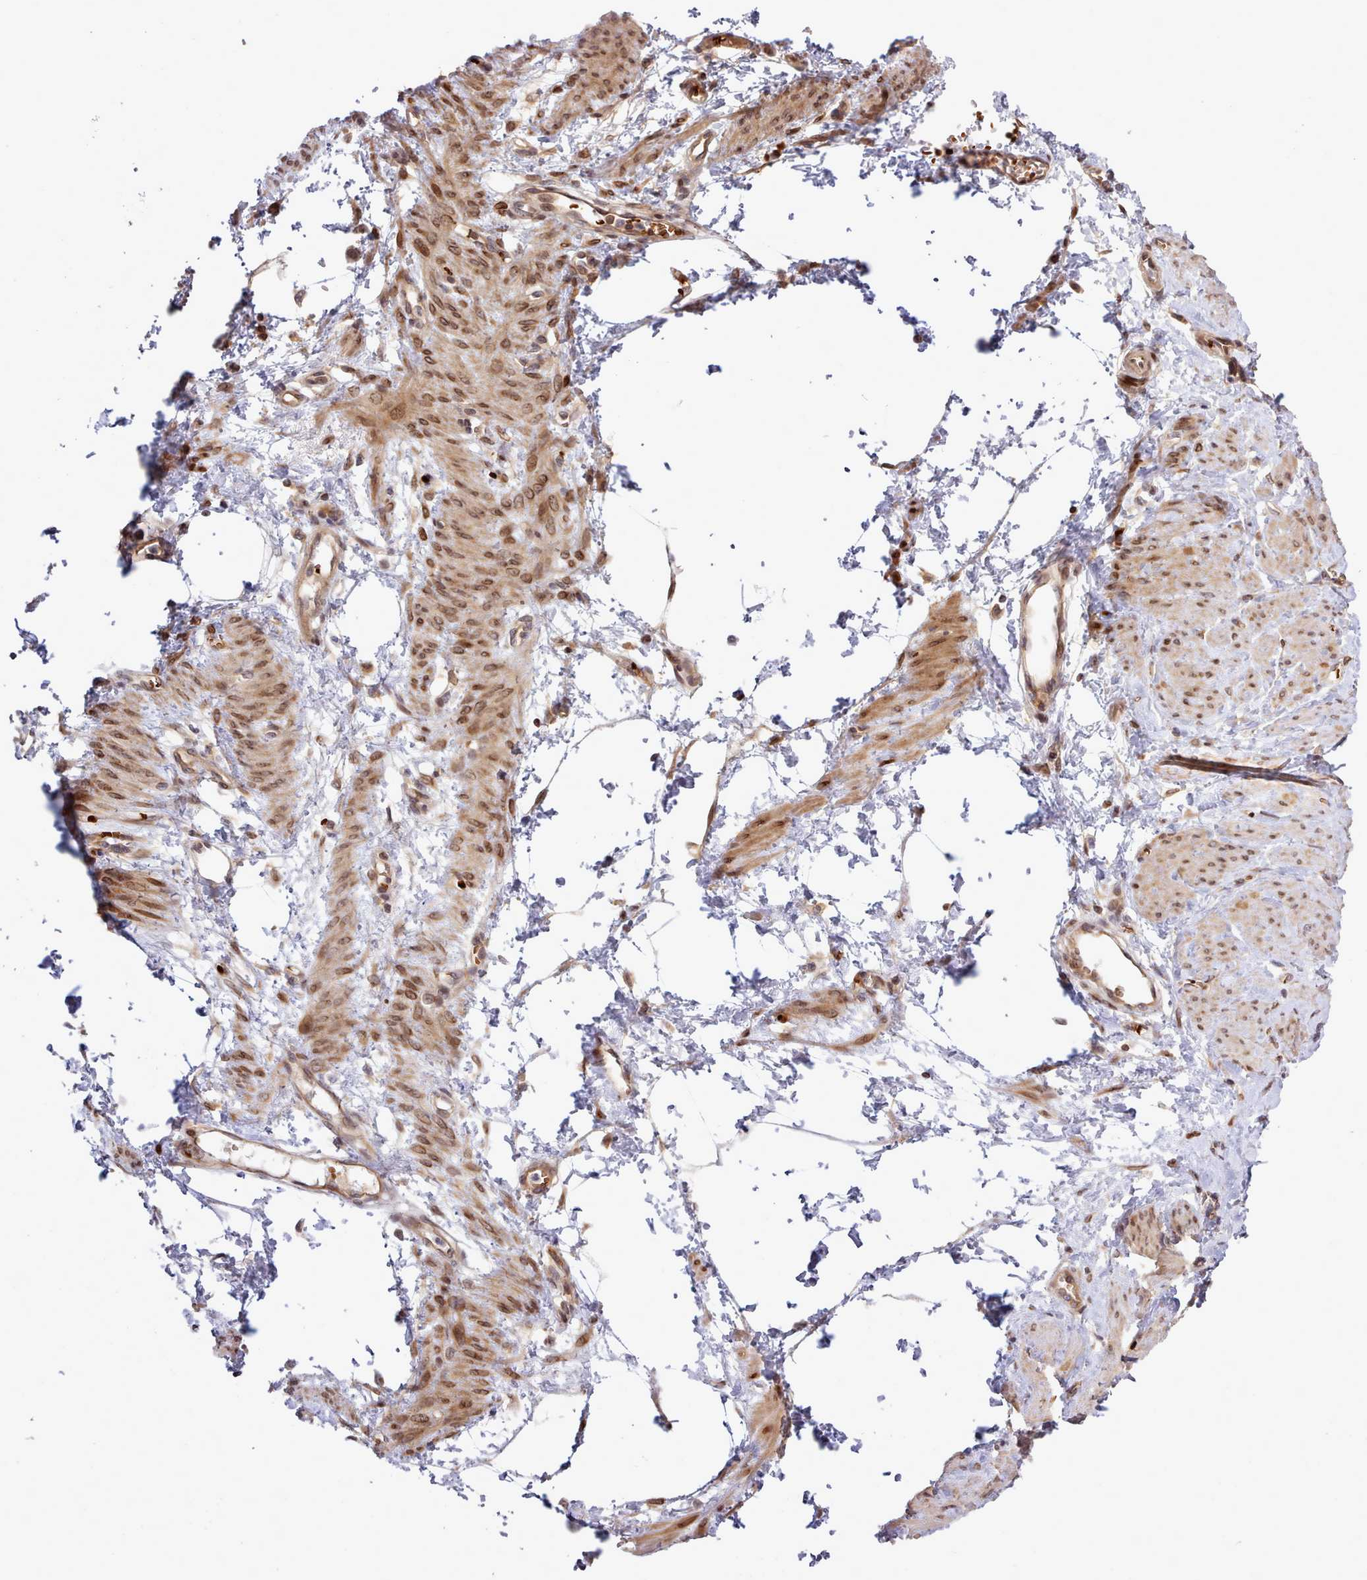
{"staining": {"intensity": "moderate", "quantity": ">75%", "location": "cytoplasmic/membranous,nuclear"}, "tissue": "smooth muscle", "cell_type": "Smooth muscle cells", "image_type": "normal", "snomed": [{"axis": "morphology", "description": "Normal tissue, NOS"}, {"axis": "topography", "description": "Smooth muscle"}, {"axis": "topography", "description": "Uterus"}], "caption": "Immunohistochemical staining of normal human smooth muscle shows medium levels of moderate cytoplasmic/membranous,nuclear positivity in about >75% of smooth muscle cells. The staining is performed using DAB brown chromogen to label protein expression. The nuclei are counter-stained blue using hematoxylin.", "gene": "UBE2G1", "patient": {"sex": "female", "age": 39}}